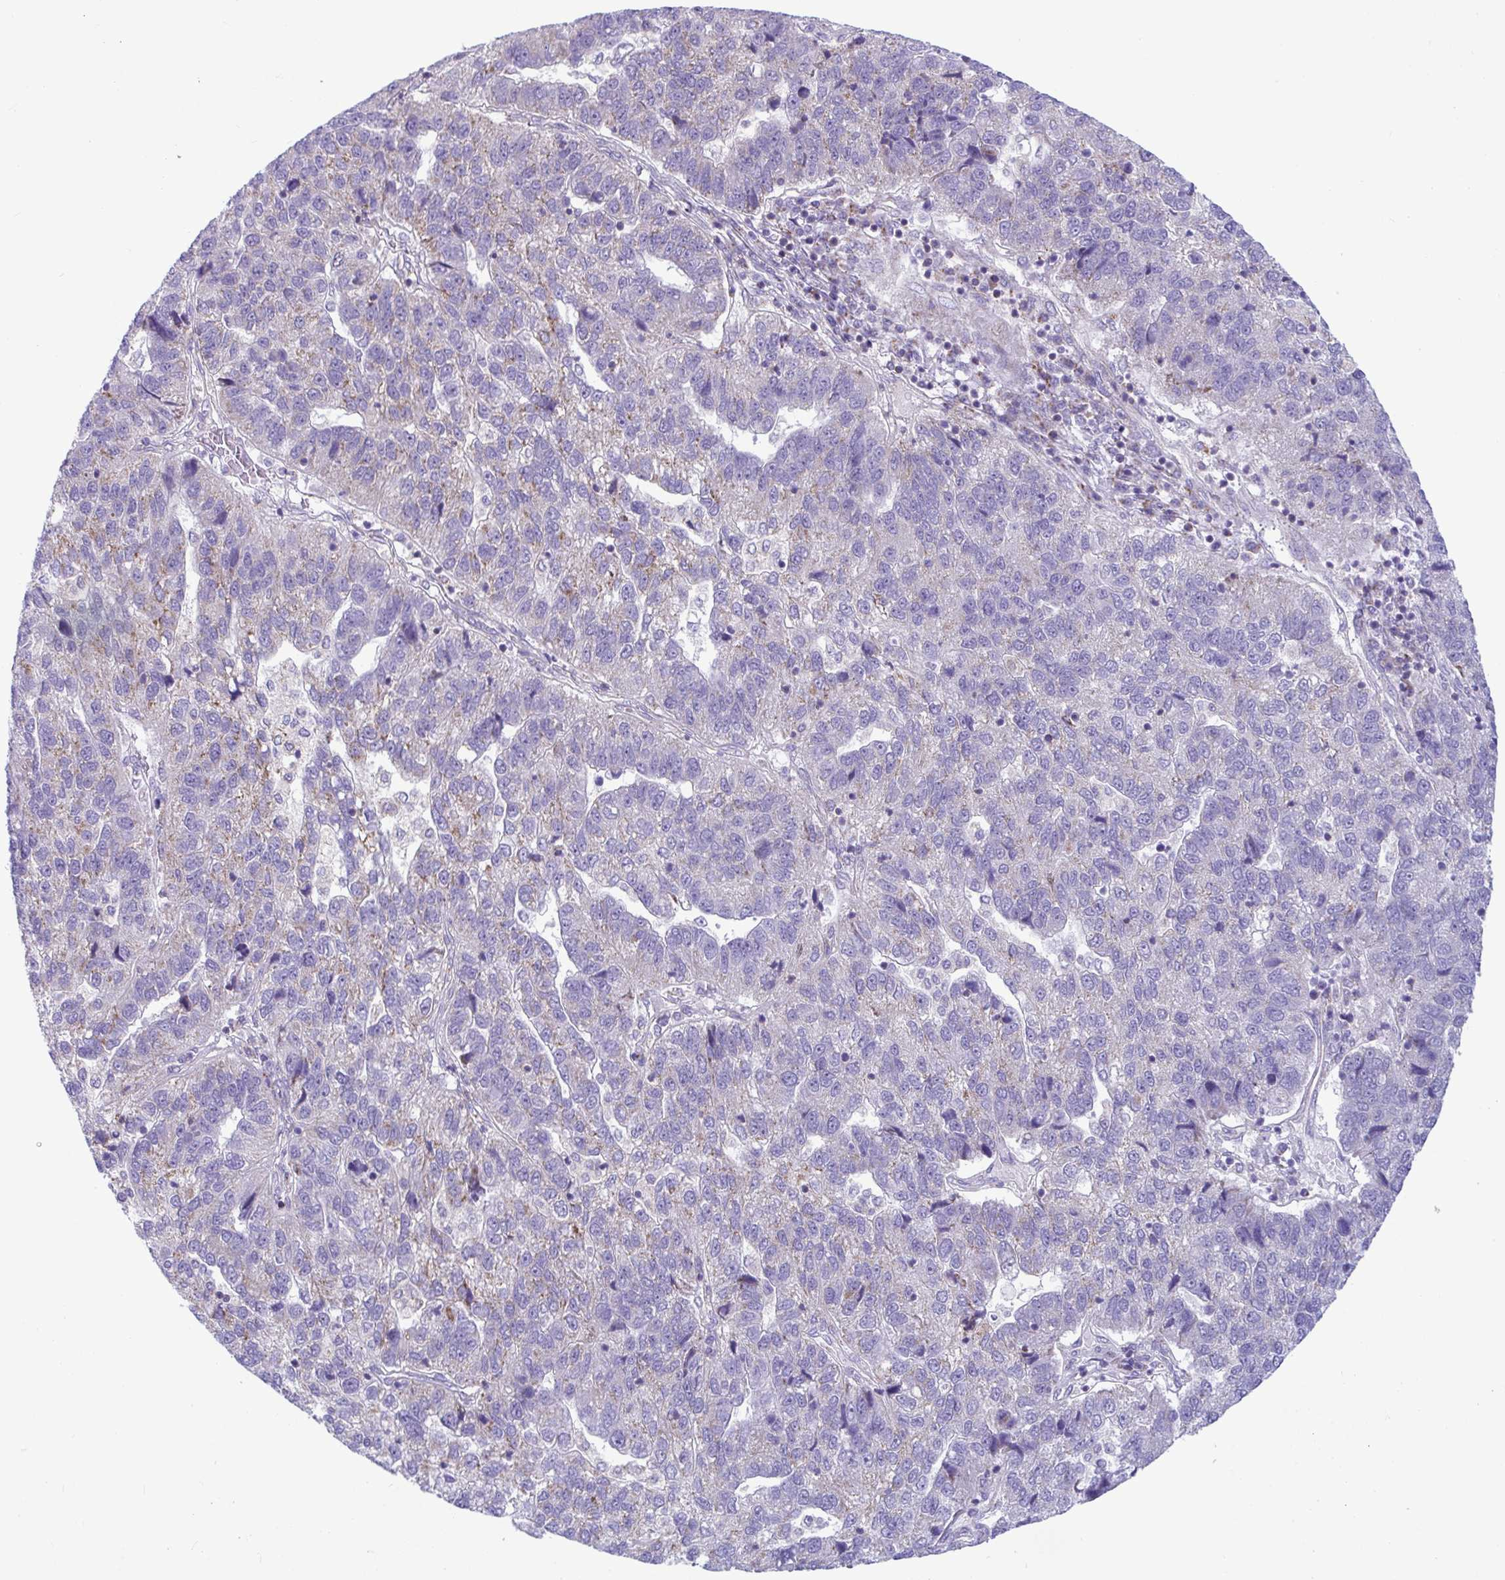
{"staining": {"intensity": "negative", "quantity": "none", "location": "none"}, "tissue": "pancreatic cancer", "cell_type": "Tumor cells", "image_type": "cancer", "snomed": [{"axis": "morphology", "description": "Adenocarcinoma, NOS"}, {"axis": "topography", "description": "Pancreas"}], "caption": "This is a image of IHC staining of adenocarcinoma (pancreatic), which shows no expression in tumor cells. (DAB (3,3'-diaminobenzidine) immunohistochemistry (IHC) with hematoxylin counter stain).", "gene": "DTX3", "patient": {"sex": "female", "age": 61}}